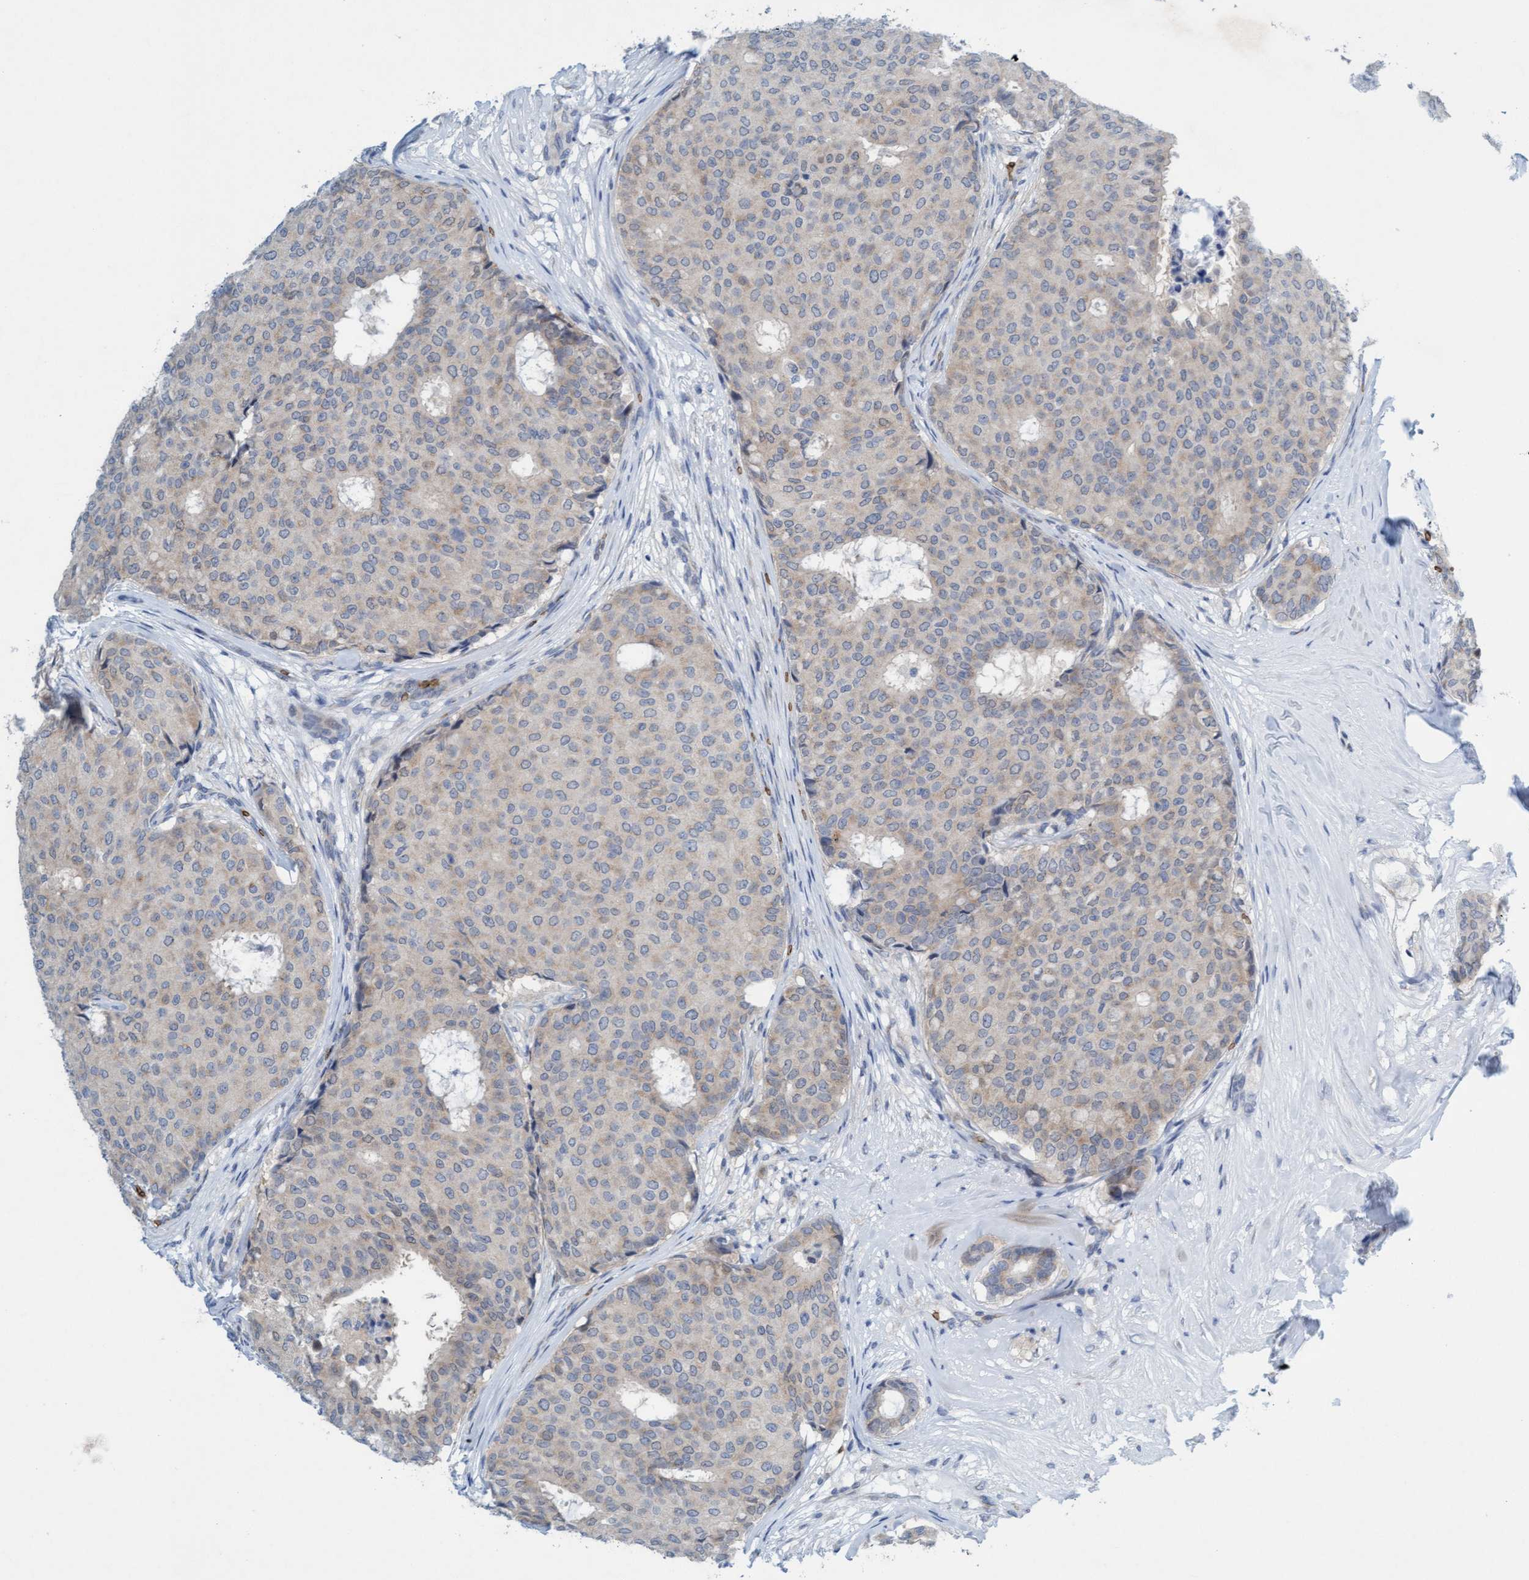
{"staining": {"intensity": "weak", "quantity": "<25%", "location": "cytoplasmic/membranous"}, "tissue": "breast cancer", "cell_type": "Tumor cells", "image_type": "cancer", "snomed": [{"axis": "morphology", "description": "Duct carcinoma"}, {"axis": "topography", "description": "Breast"}], "caption": "Tumor cells are negative for protein expression in human infiltrating ductal carcinoma (breast).", "gene": "SPEM2", "patient": {"sex": "female", "age": 75}}